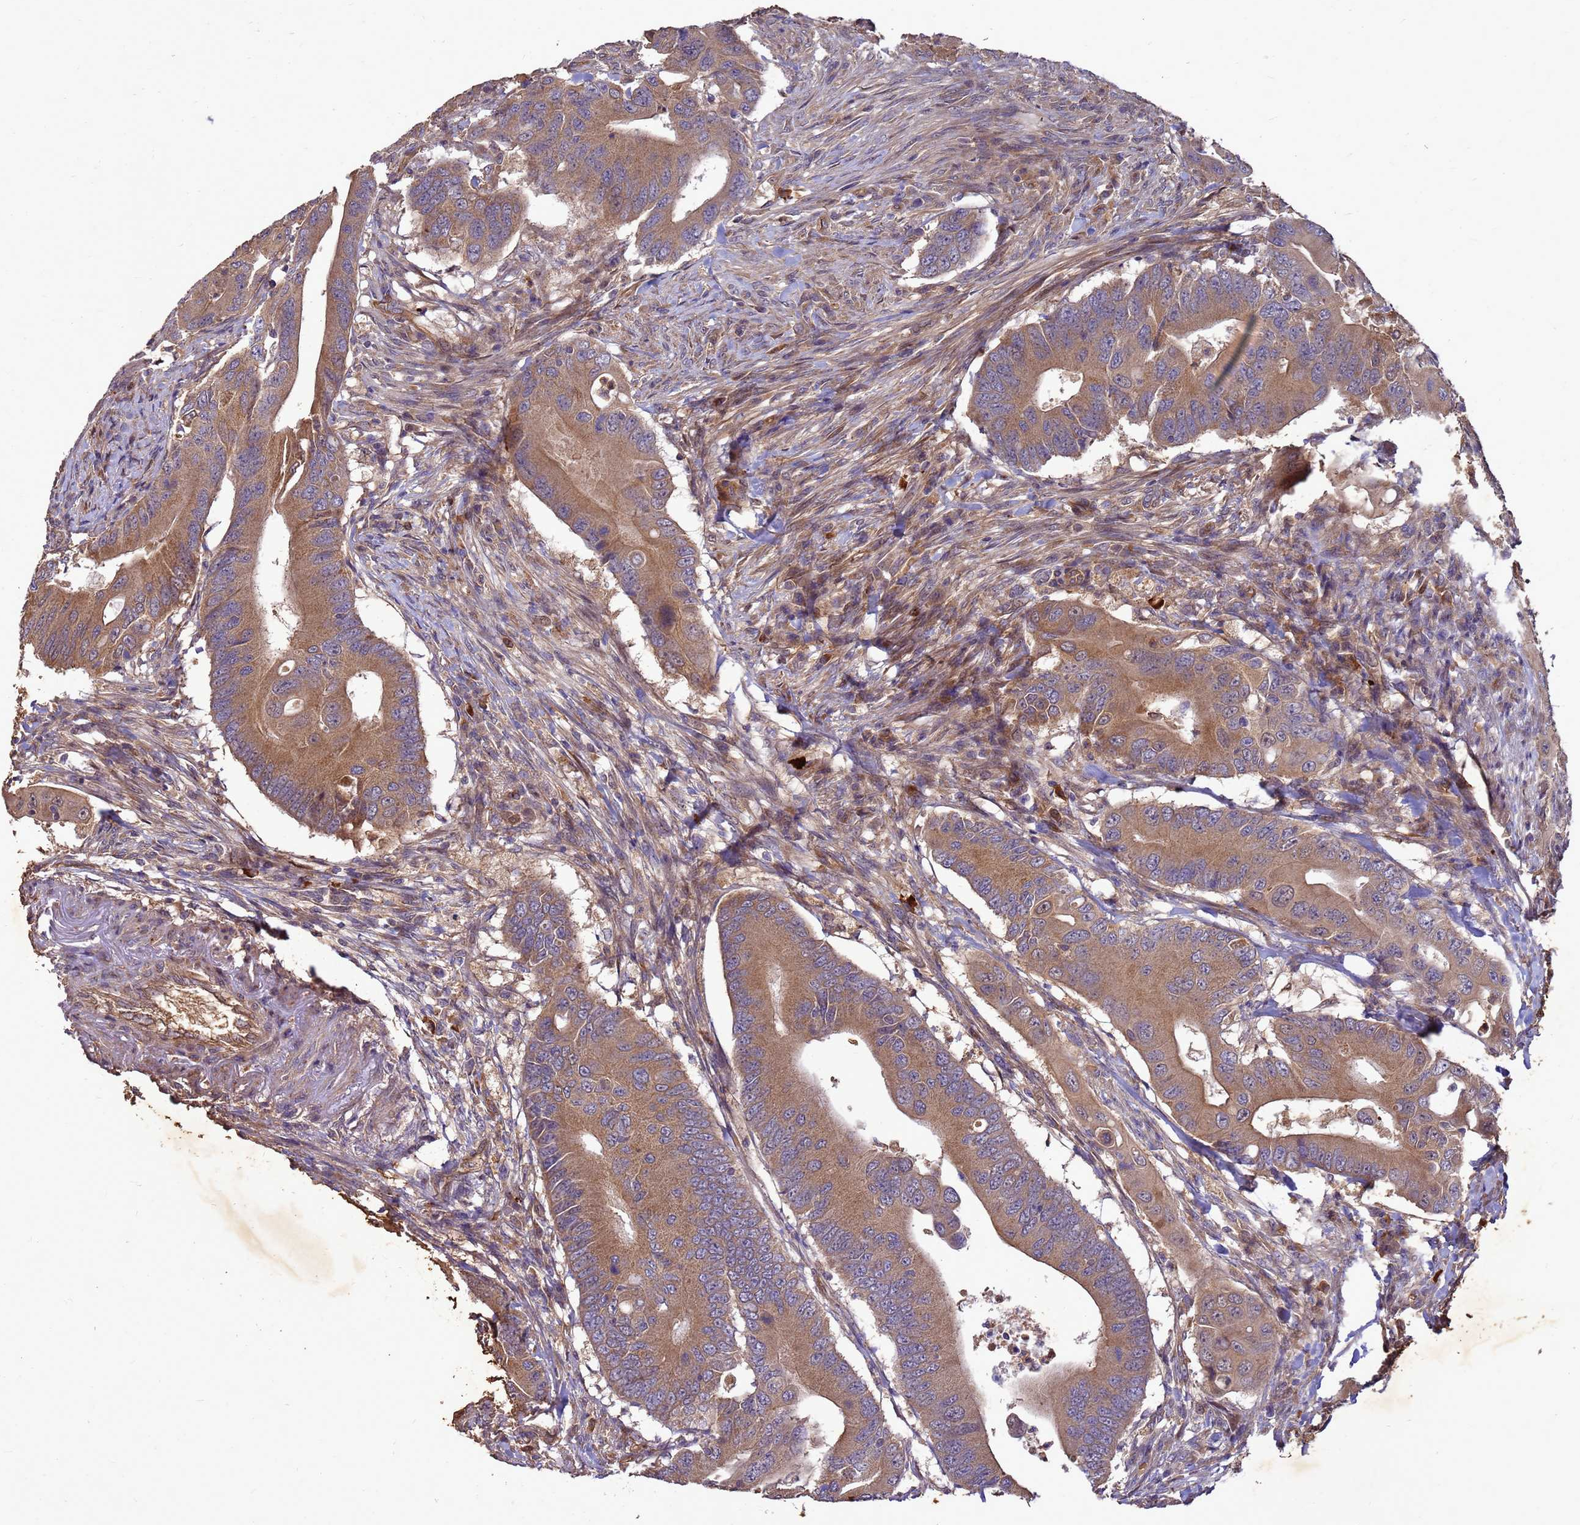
{"staining": {"intensity": "moderate", "quantity": ">75%", "location": "cytoplasmic/membranous"}, "tissue": "colorectal cancer", "cell_type": "Tumor cells", "image_type": "cancer", "snomed": [{"axis": "morphology", "description": "Adenocarcinoma, NOS"}, {"axis": "topography", "description": "Colon"}], "caption": "Adenocarcinoma (colorectal) stained with DAB (3,3'-diaminobenzidine) immunohistochemistry shows medium levels of moderate cytoplasmic/membranous expression in approximately >75% of tumor cells.", "gene": "RNF215", "patient": {"sex": "male", "age": 71}}